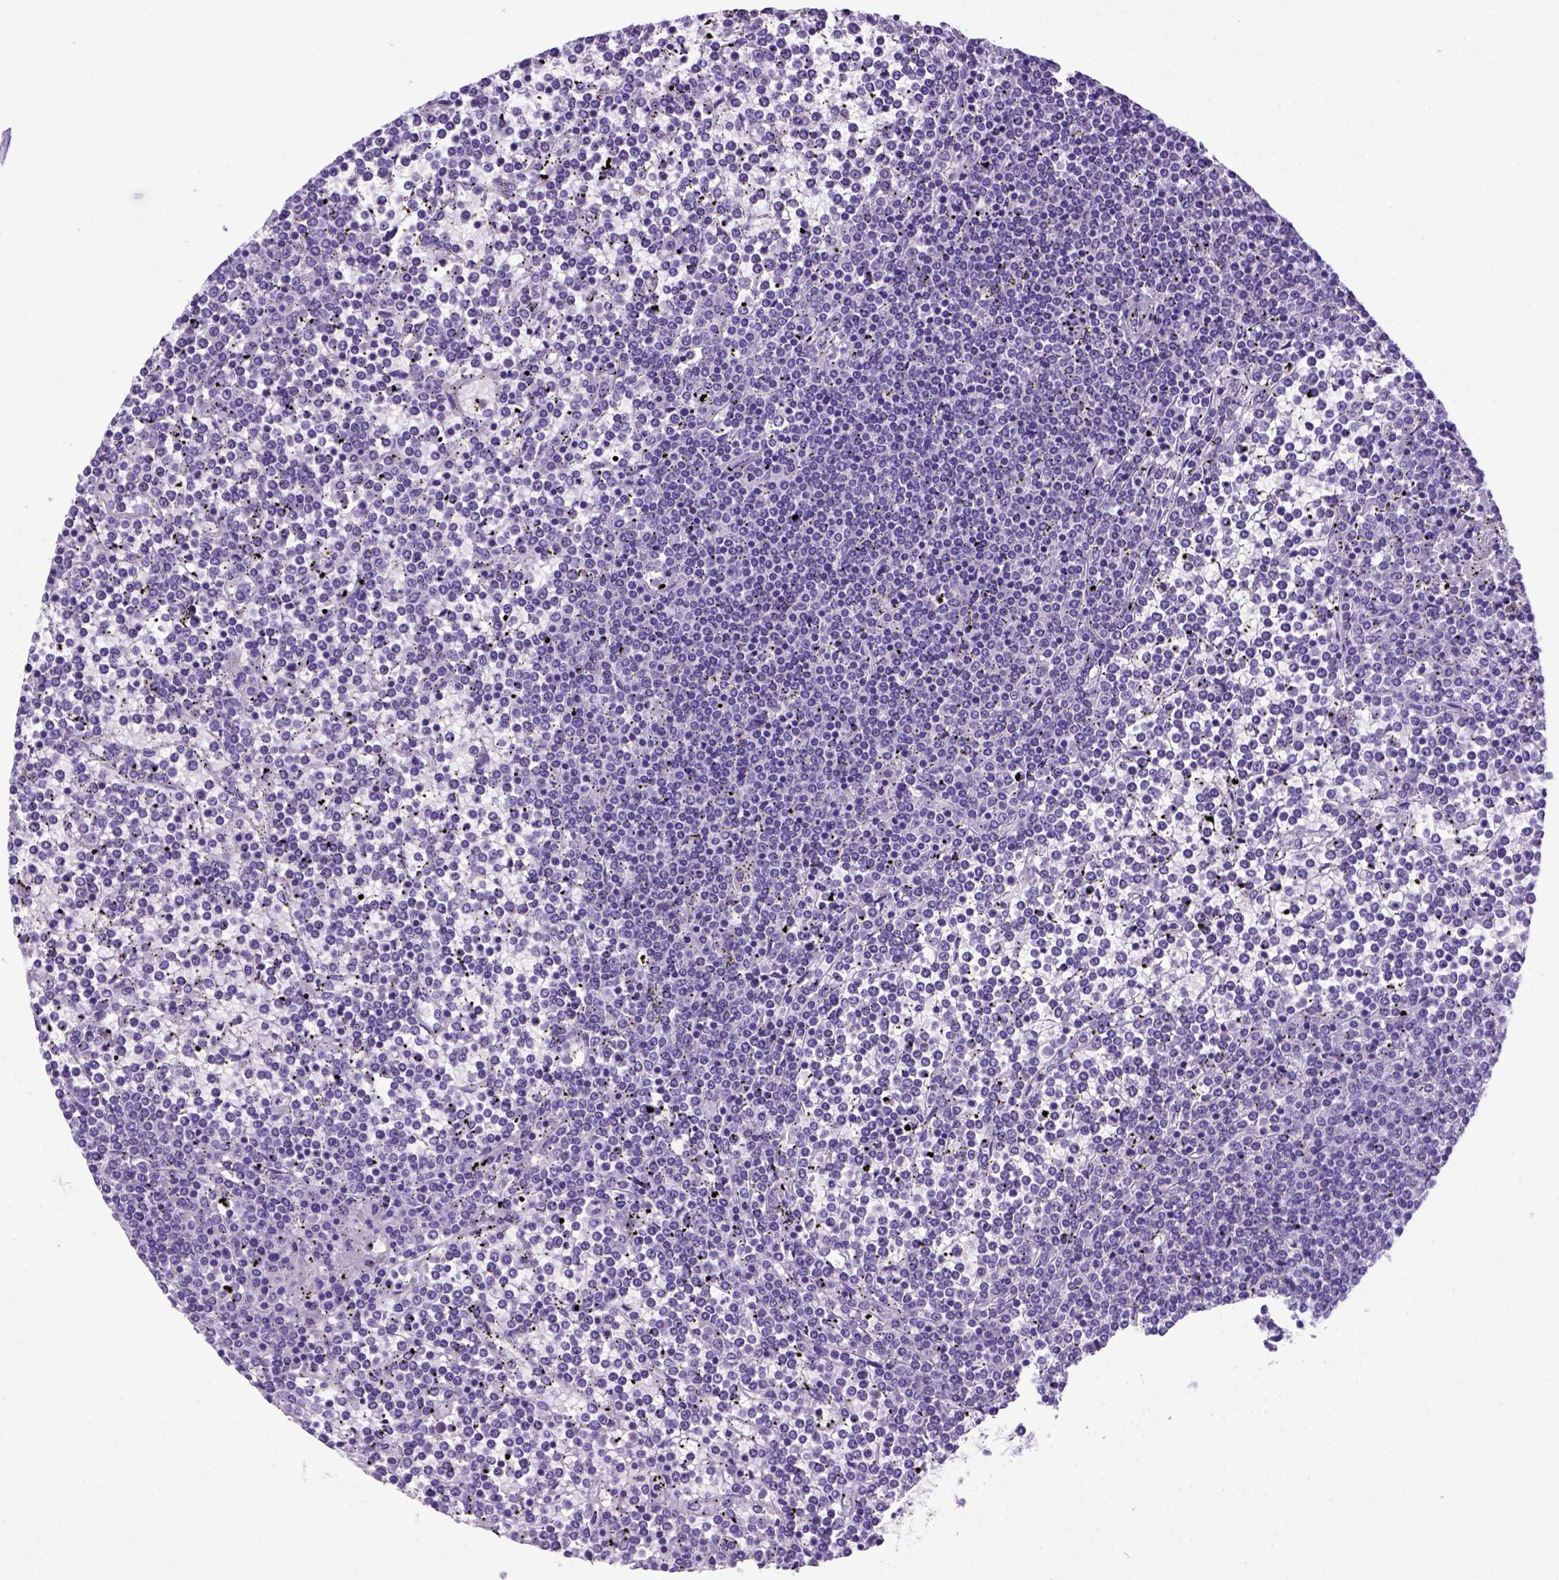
{"staining": {"intensity": "negative", "quantity": "none", "location": "none"}, "tissue": "lymphoma", "cell_type": "Tumor cells", "image_type": "cancer", "snomed": [{"axis": "morphology", "description": "Malignant lymphoma, non-Hodgkin's type, Low grade"}, {"axis": "topography", "description": "Spleen"}], "caption": "Tumor cells show no significant expression in lymphoma.", "gene": "FOXI1", "patient": {"sex": "female", "age": 19}}